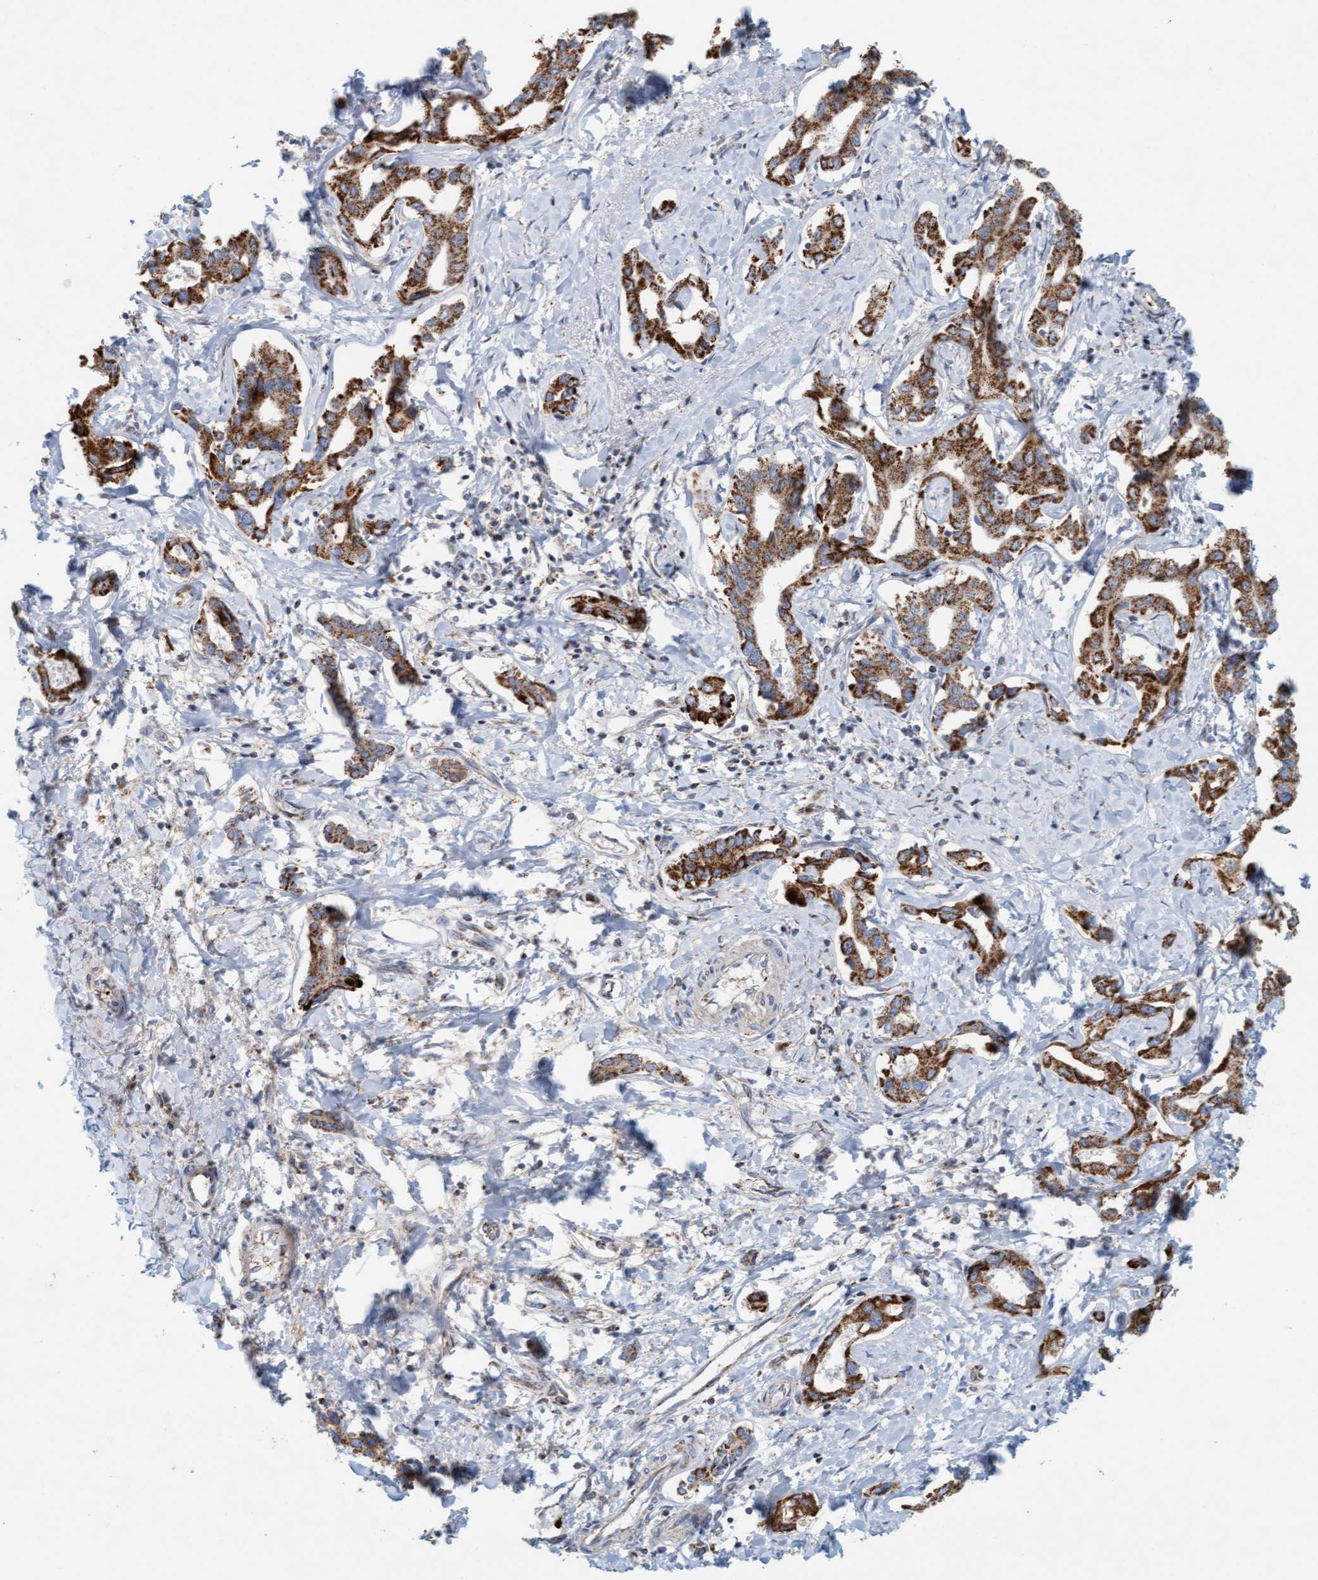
{"staining": {"intensity": "strong", "quantity": ">75%", "location": "cytoplasmic/membranous"}, "tissue": "liver cancer", "cell_type": "Tumor cells", "image_type": "cancer", "snomed": [{"axis": "morphology", "description": "Cholangiocarcinoma"}, {"axis": "topography", "description": "Liver"}], "caption": "Tumor cells reveal high levels of strong cytoplasmic/membranous staining in about >75% of cells in human liver cholangiocarcinoma.", "gene": "B9D1", "patient": {"sex": "male", "age": 59}}